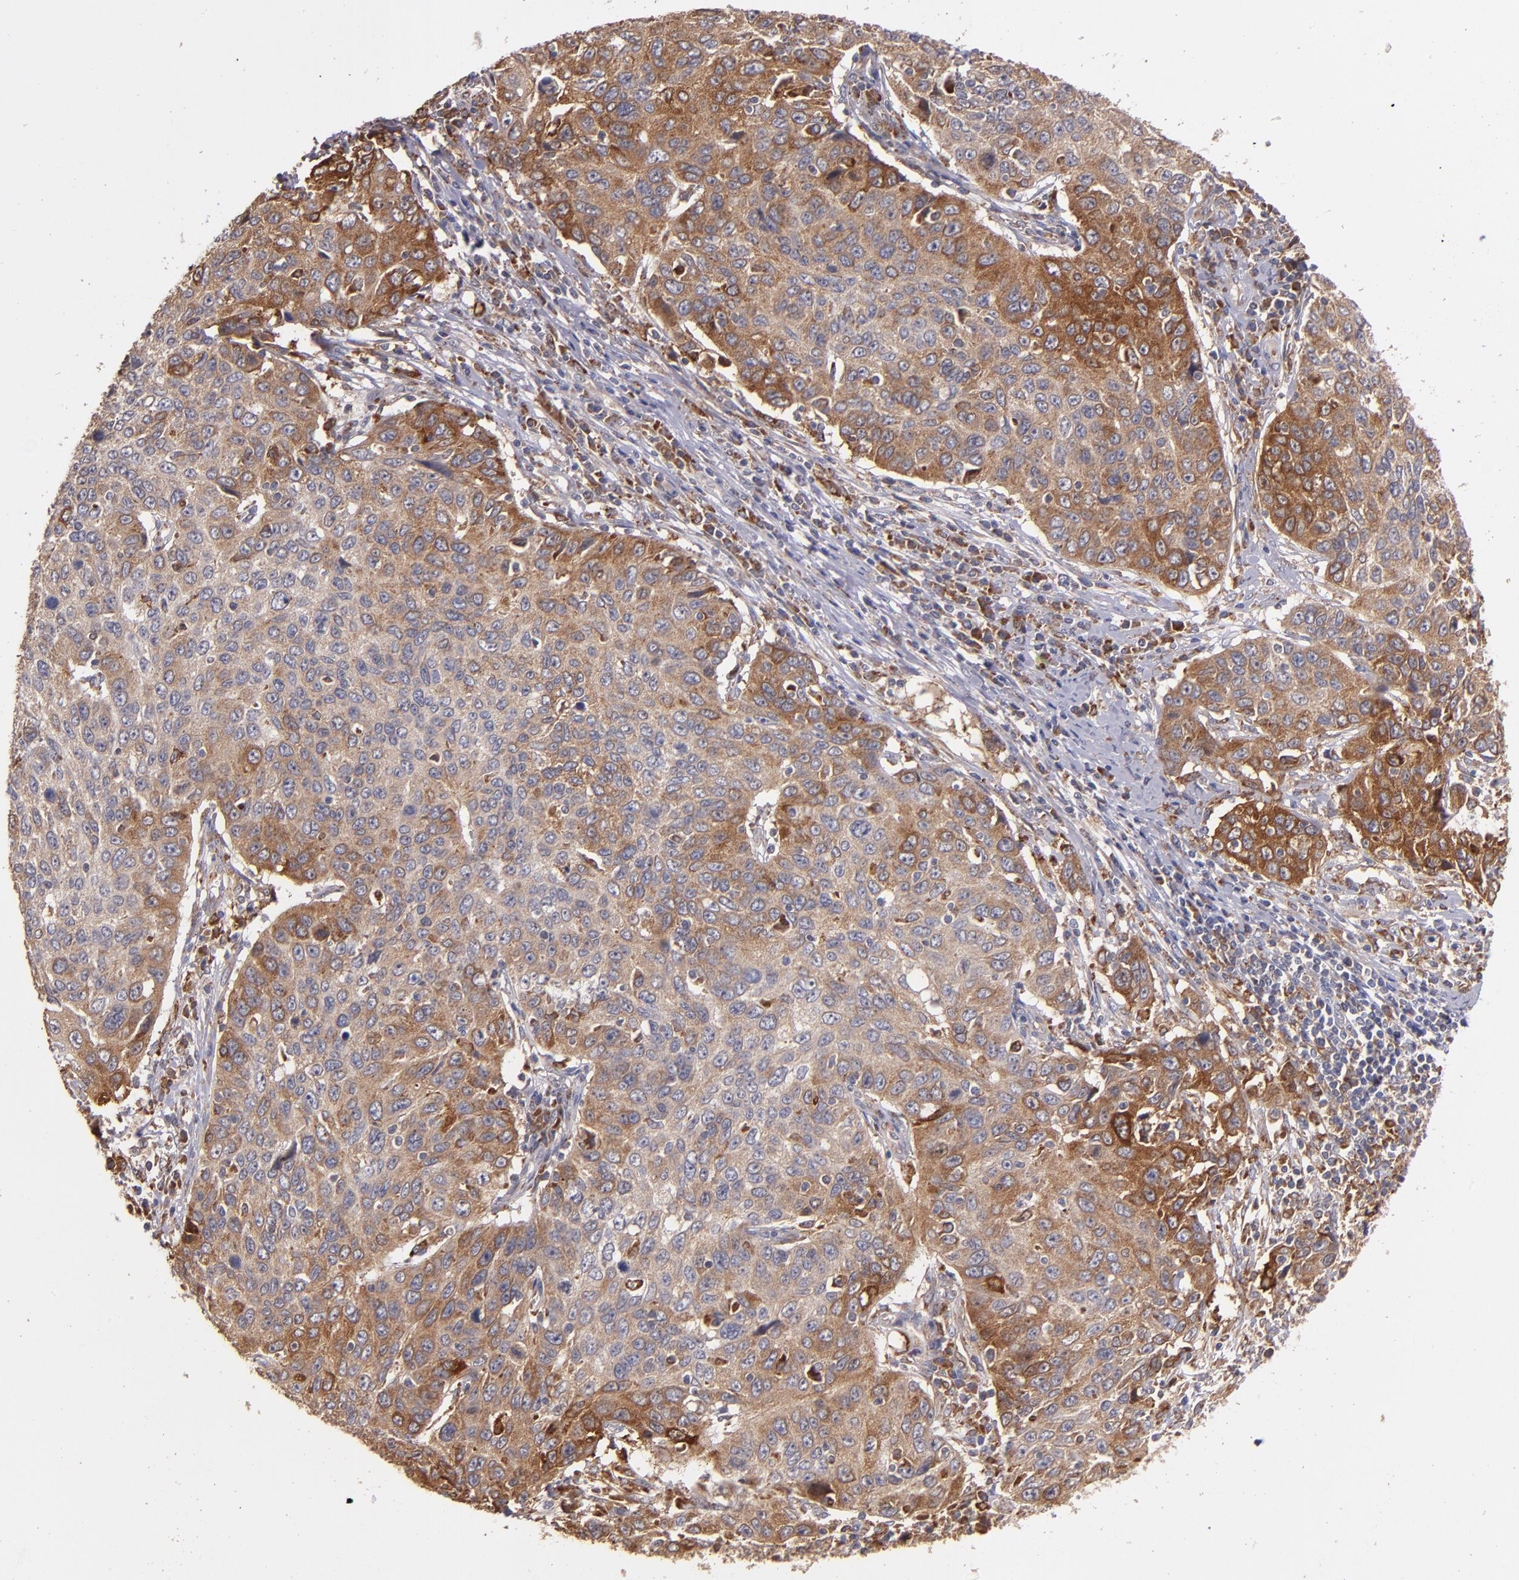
{"staining": {"intensity": "moderate", "quantity": ">75%", "location": "cytoplasmic/membranous"}, "tissue": "cervical cancer", "cell_type": "Tumor cells", "image_type": "cancer", "snomed": [{"axis": "morphology", "description": "Squamous cell carcinoma, NOS"}, {"axis": "topography", "description": "Cervix"}], "caption": "Tumor cells reveal medium levels of moderate cytoplasmic/membranous positivity in about >75% of cells in cervical cancer (squamous cell carcinoma). (brown staining indicates protein expression, while blue staining denotes nuclei).", "gene": "IFIH1", "patient": {"sex": "female", "age": 53}}